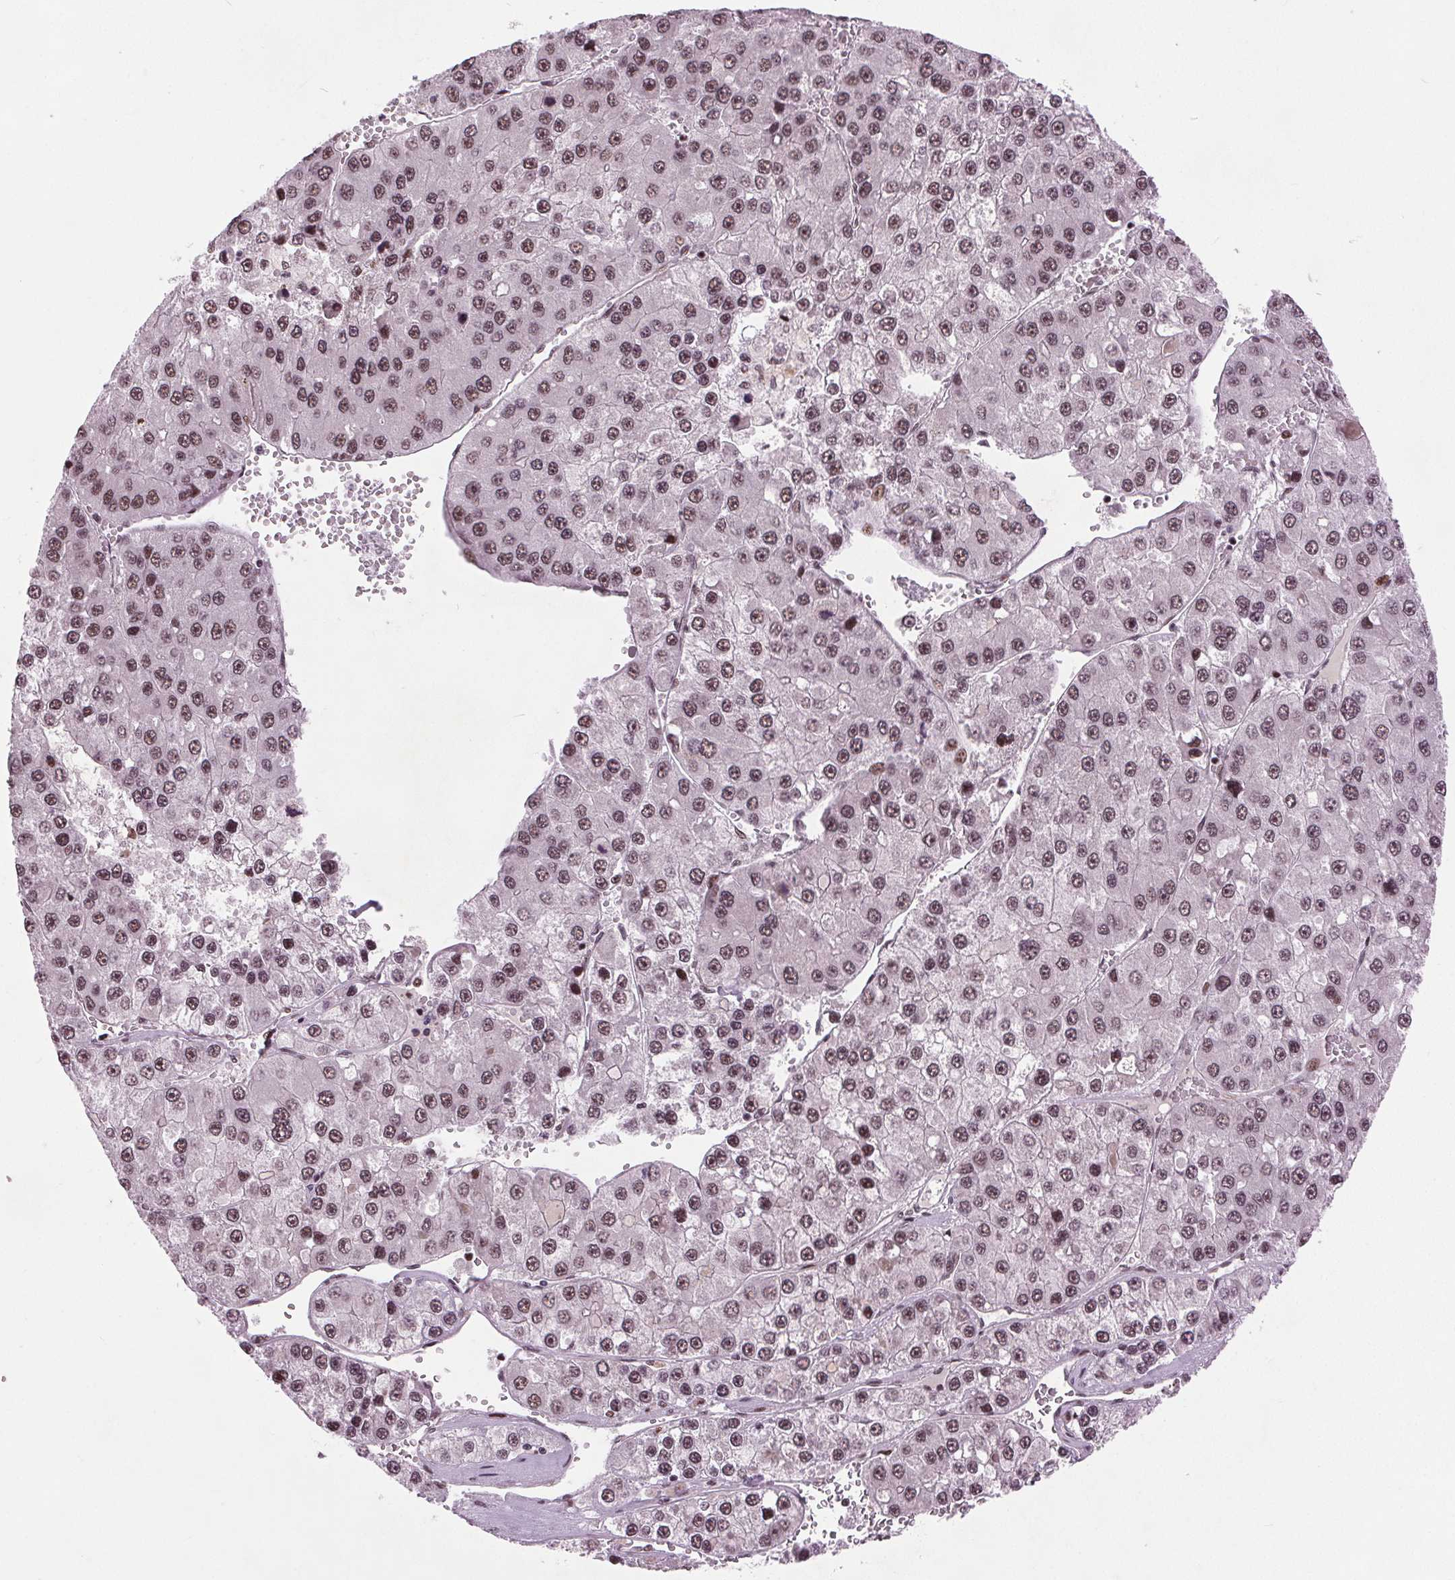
{"staining": {"intensity": "moderate", "quantity": ">75%", "location": "nuclear"}, "tissue": "liver cancer", "cell_type": "Tumor cells", "image_type": "cancer", "snomed": [{"axis": "morphology", "description": "Carcinoma, Hepatocellular, NOS"}, {"axis": "topography", "description": "Liver"}], "caption": "Moderate nuclear expression for a protein is present in about >75% of tumor cells of hepatocellular carcinoma (liver) using immunohistochemistry (IHC).", "gene": "TTC34", "patient": {"sex": "female", "age": 73}}